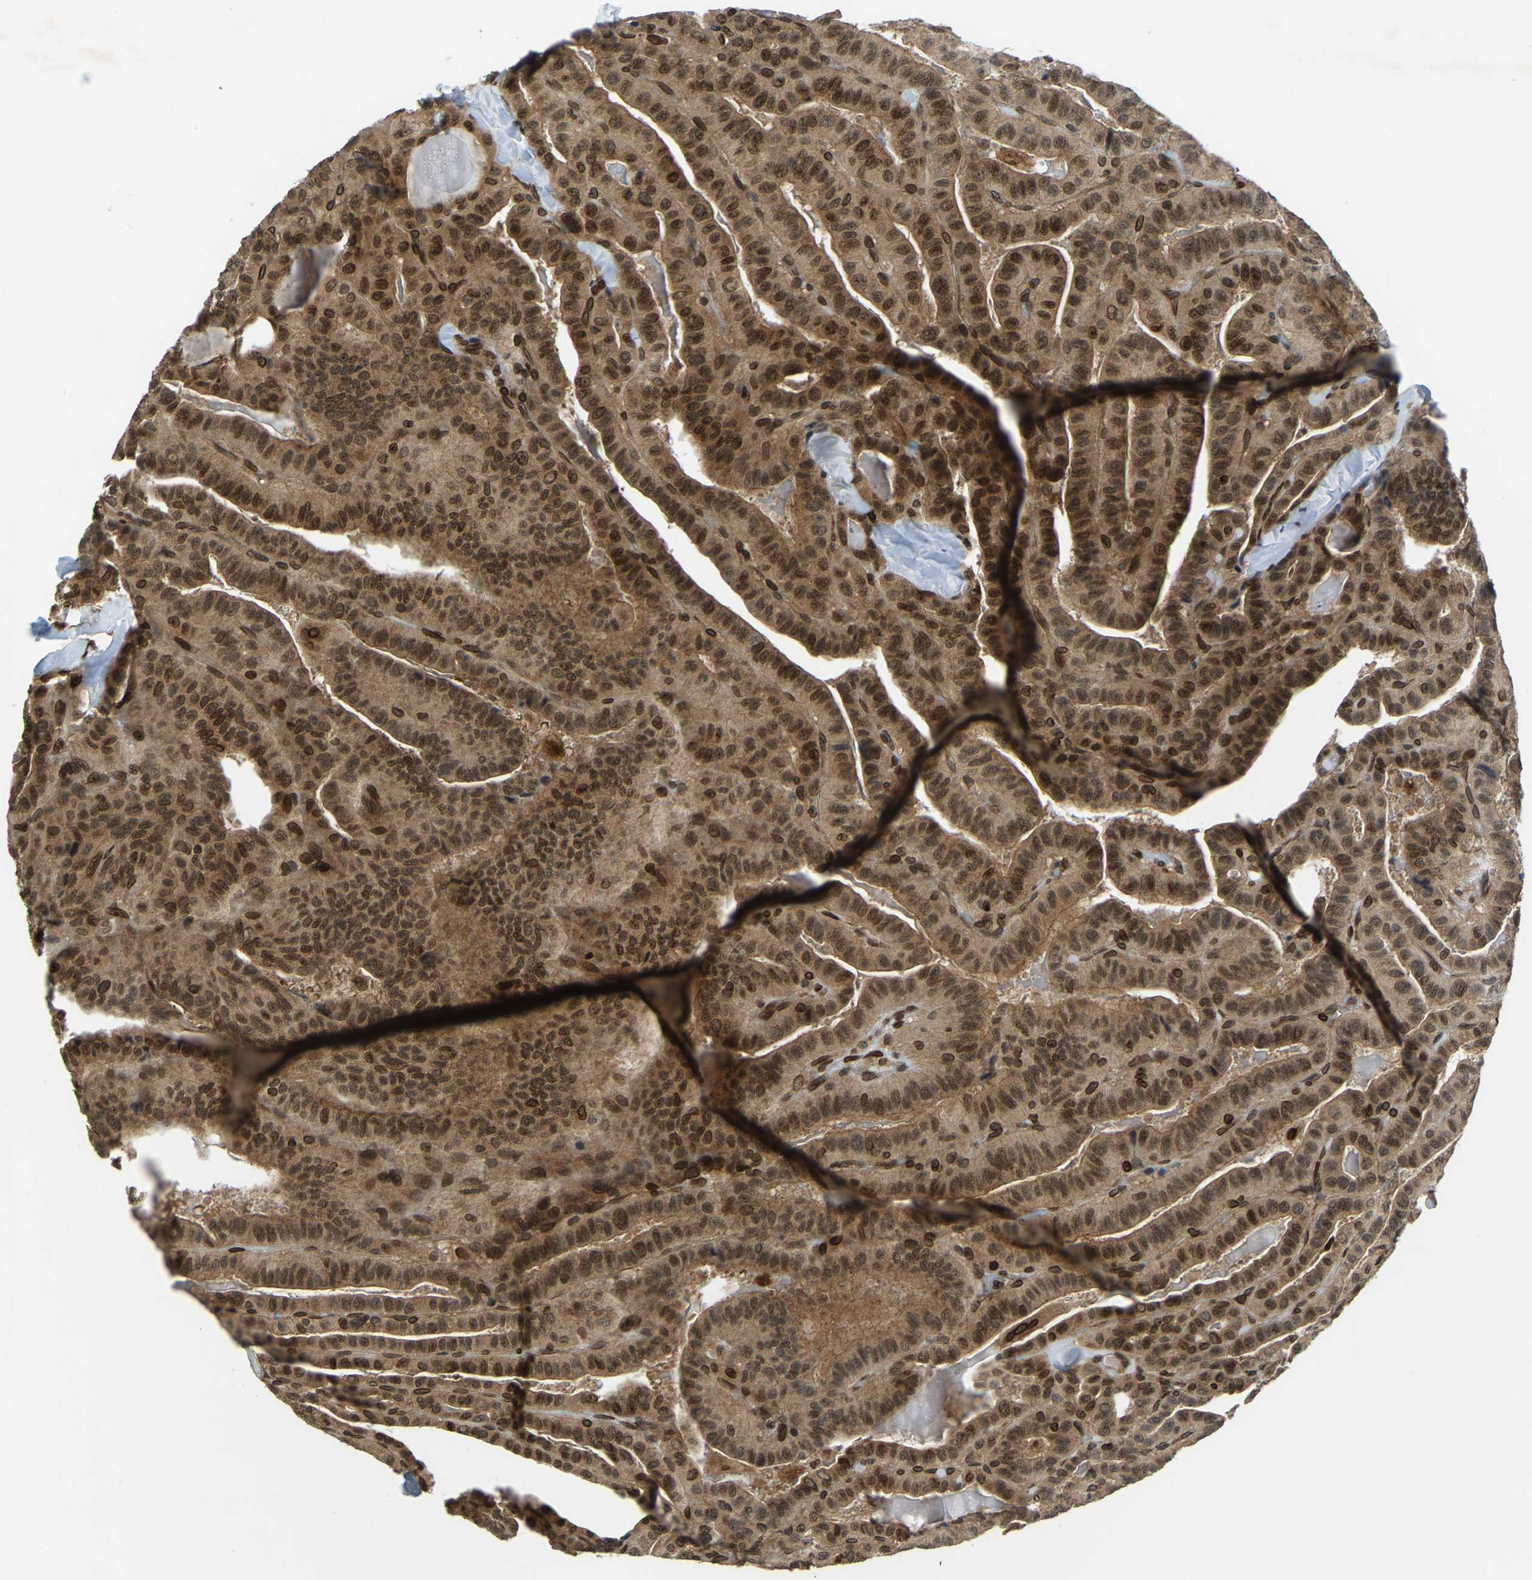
{"staining": {"intensity": "moderate", "quantity": ">75%", "location": "cytoplasmic/membranous,nuclear"}, "tissue": "thyroid cancer", "cell_type": "Tumor cells", "image_type": "cancer", "snomed": [{"axis": "morphology", "description": "Papillary adenocarcinoma, NOS"}, {"axis": "topography", "description": "Thyroid gland"}], "caption": "This is a photomicrograph of immunohistochemistry (IHC) staining of papillary adenocarcinoma (thyroid), which shows moderate staining in the cytoplasmic/membranous and nuclear of tumor cells.", "gene": "SYNE1", "patient": {"sex": "male", "age": 77}}